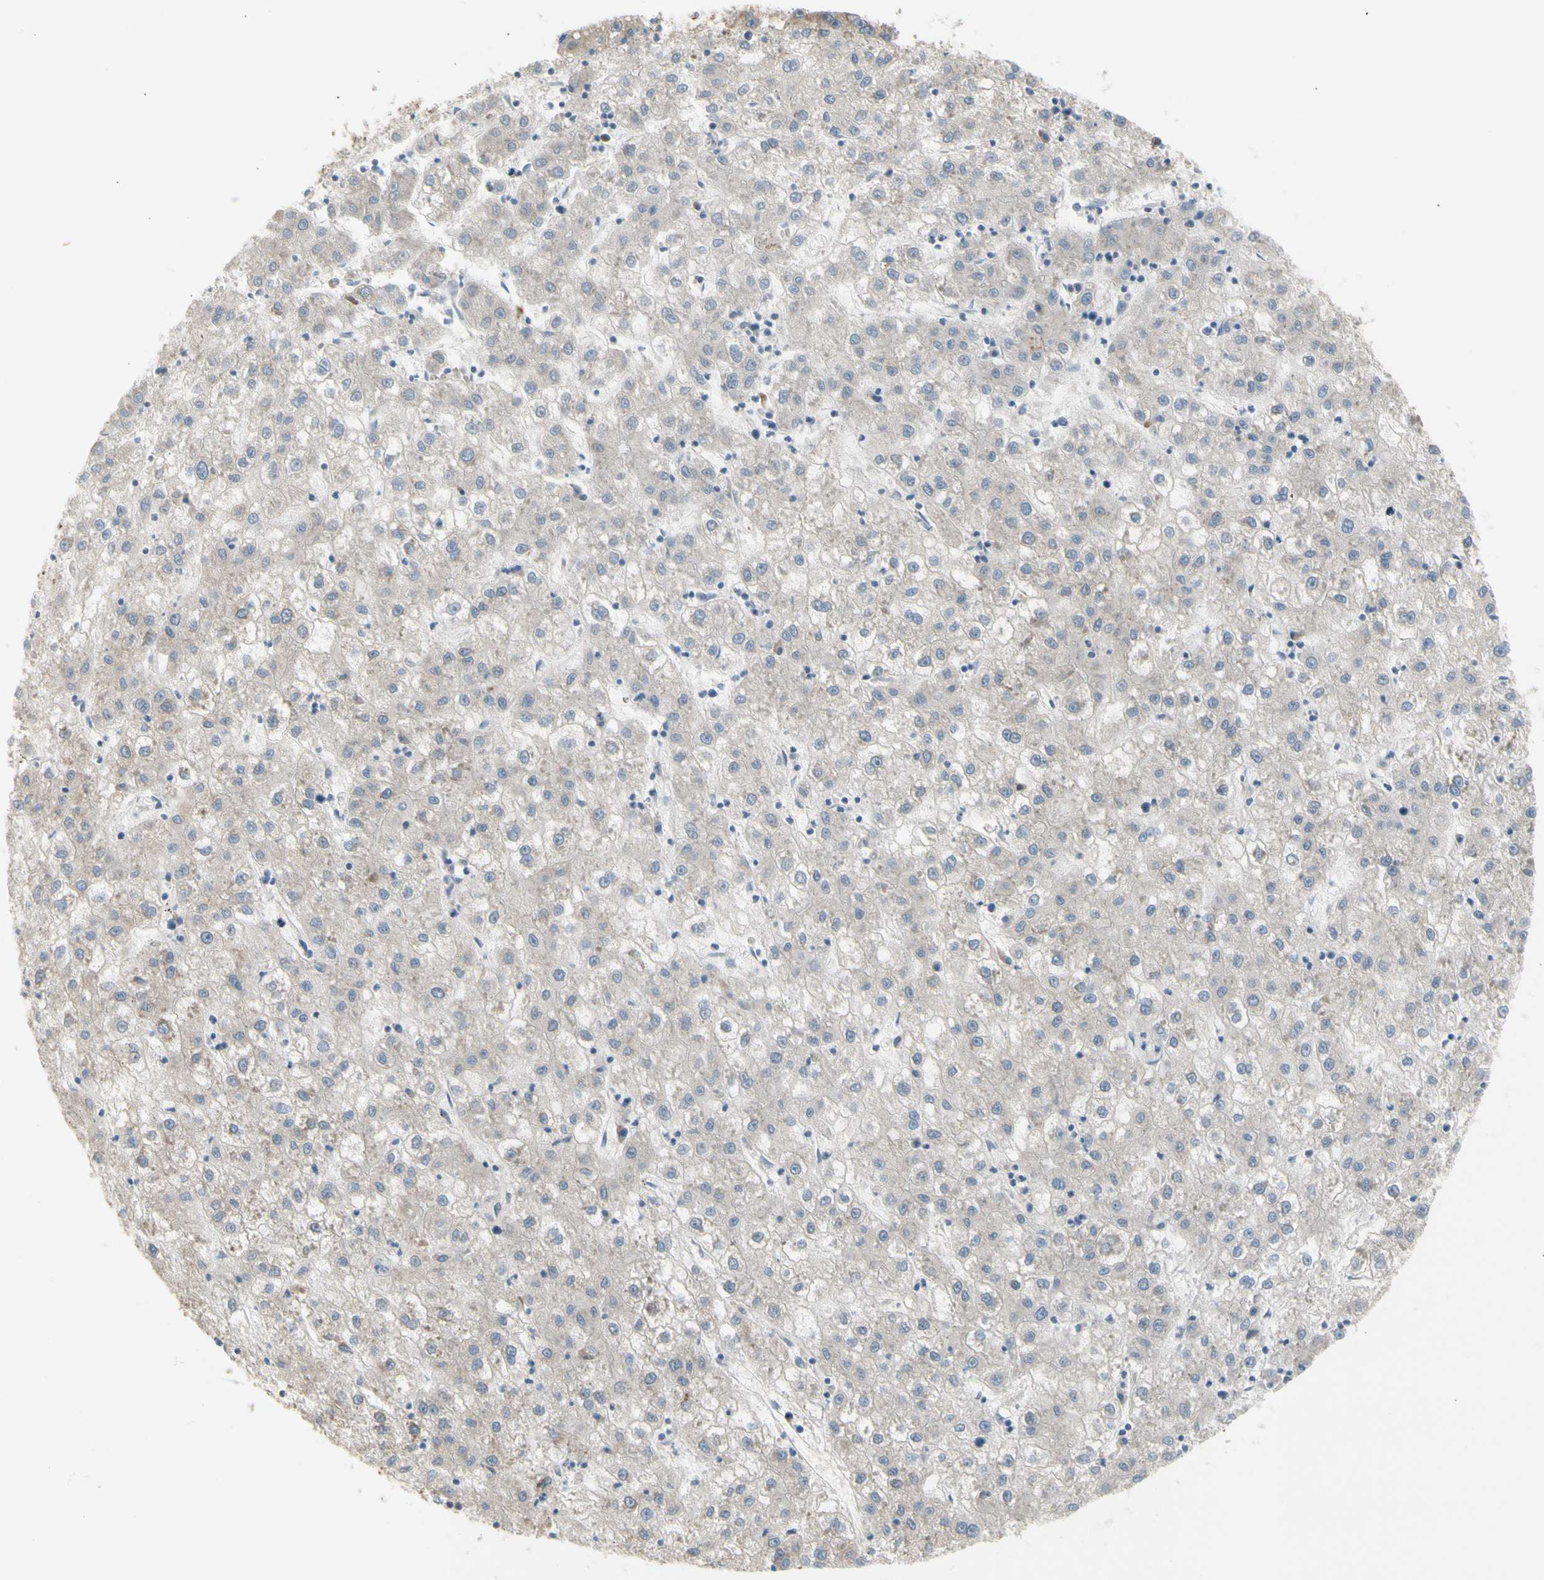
{"staining": {"intensity": "negative", "quantity": "none", "location": "none"}, "tissue": "liver cancer", "cell_type": "Tumor cells", "image_type": "cancer", "snomed": [{"axis": "morphology", "description": "Carcinoma, Hepatocellular, NOS"}, {"axis": "topography", "description": "Liver"}], "caption": "Photomicrograph shows no significant protein positivity in tumor cells of liver hepatocellular carcinoma.", "gene": "GALNT5", "patient": {"sex": "male", "age": 72}}